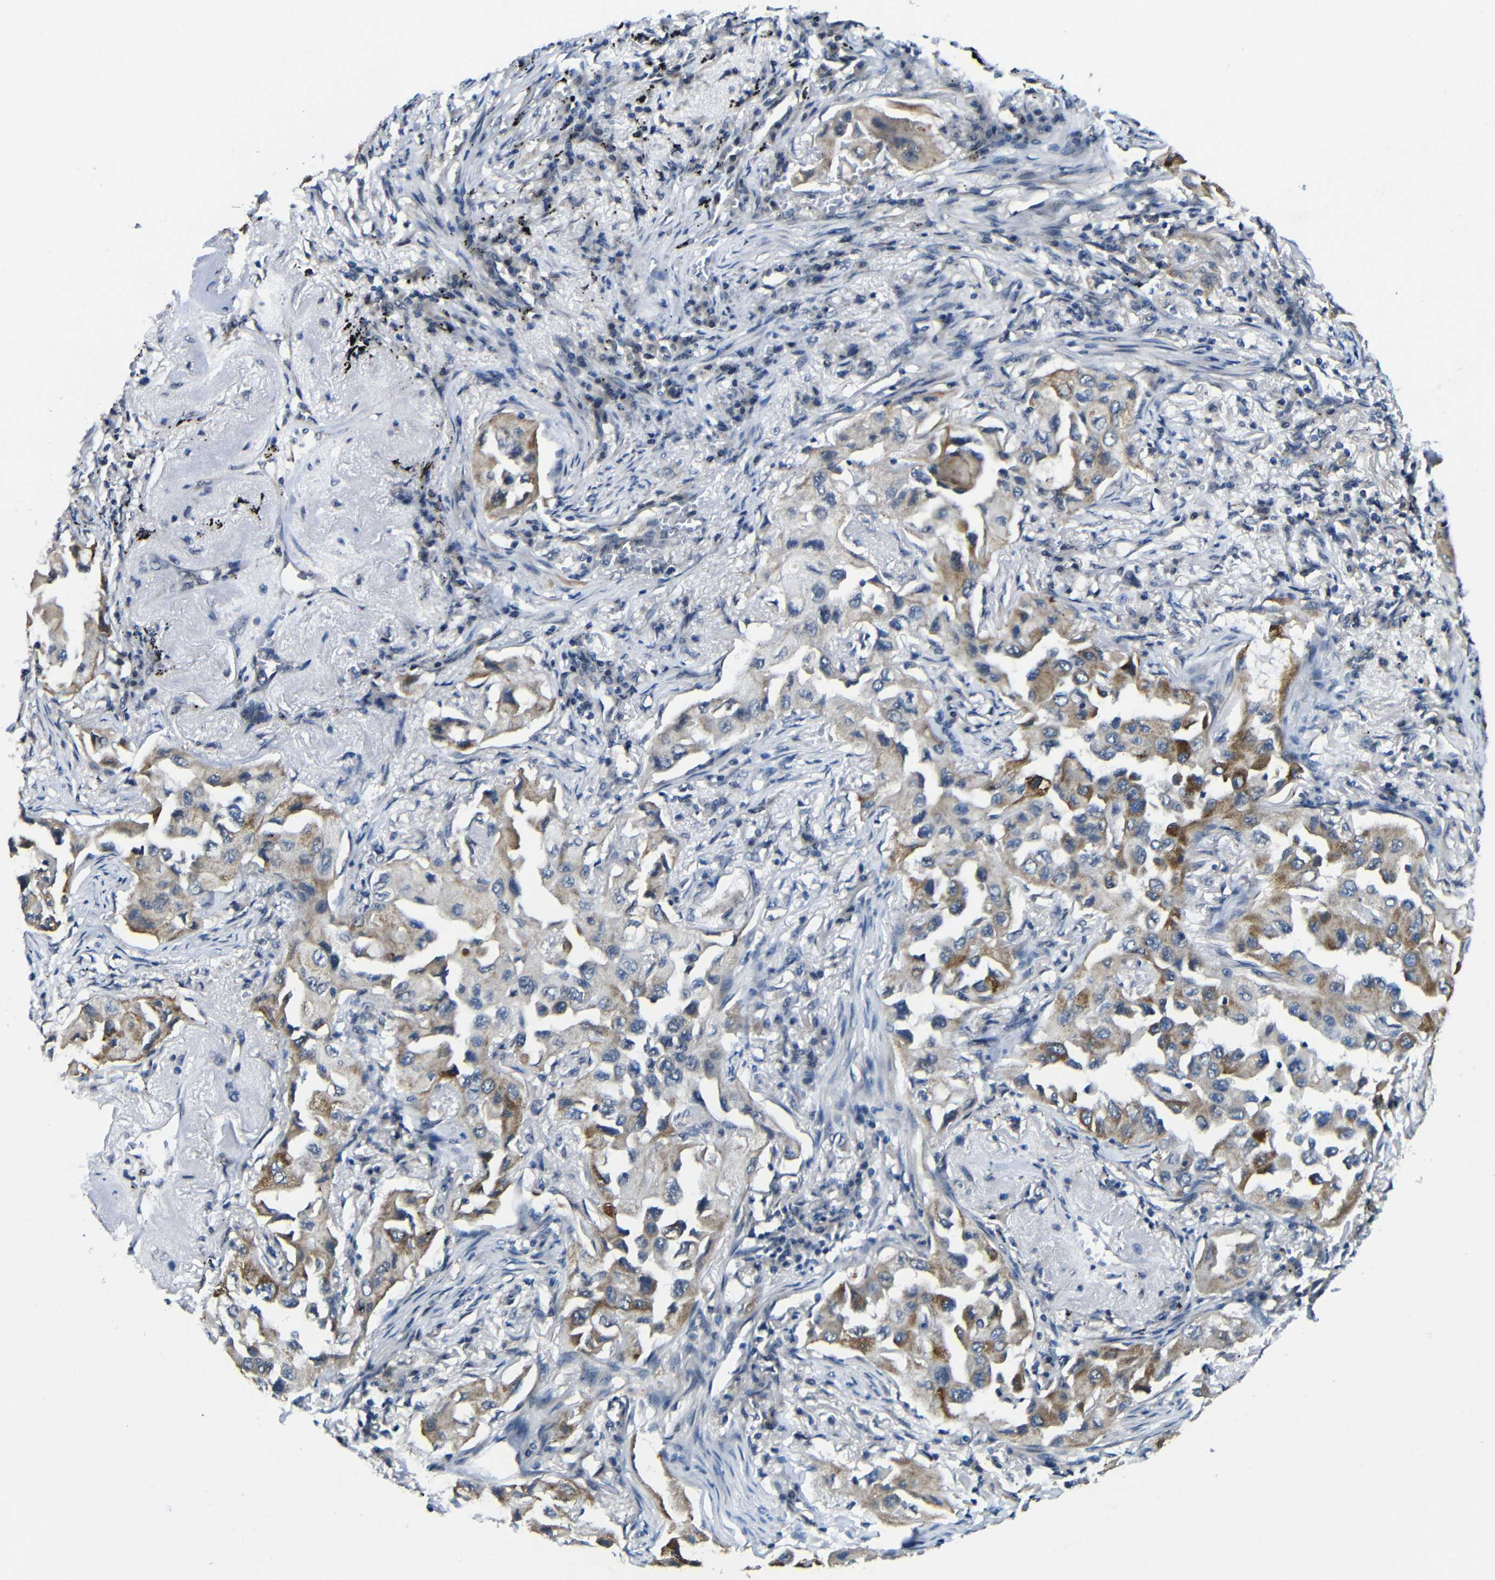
{"staining": {"intensity": "moderate", "quantity": "25%-75%", "location": "cytoplasmic/membranous"}, "tissue": "lung cancer", "cell_type": "Tumor cells", "image_type": "cancer", "snomed": [{"axis": "morphology", "description": "Adenocarcinoma, NOS"}, {"axis": "topography", "description": "Lung"}], "caption": "Tumor cells reveal medium levels of moderate cytoplasmic/membranous positivity in about 25%-75% of cells in lung cancer. (brown staining indicates protein expression, while blue staining denotes nuclei).", "gene": "FAM172A", "patient": {"sex": "female", "age": 65}}